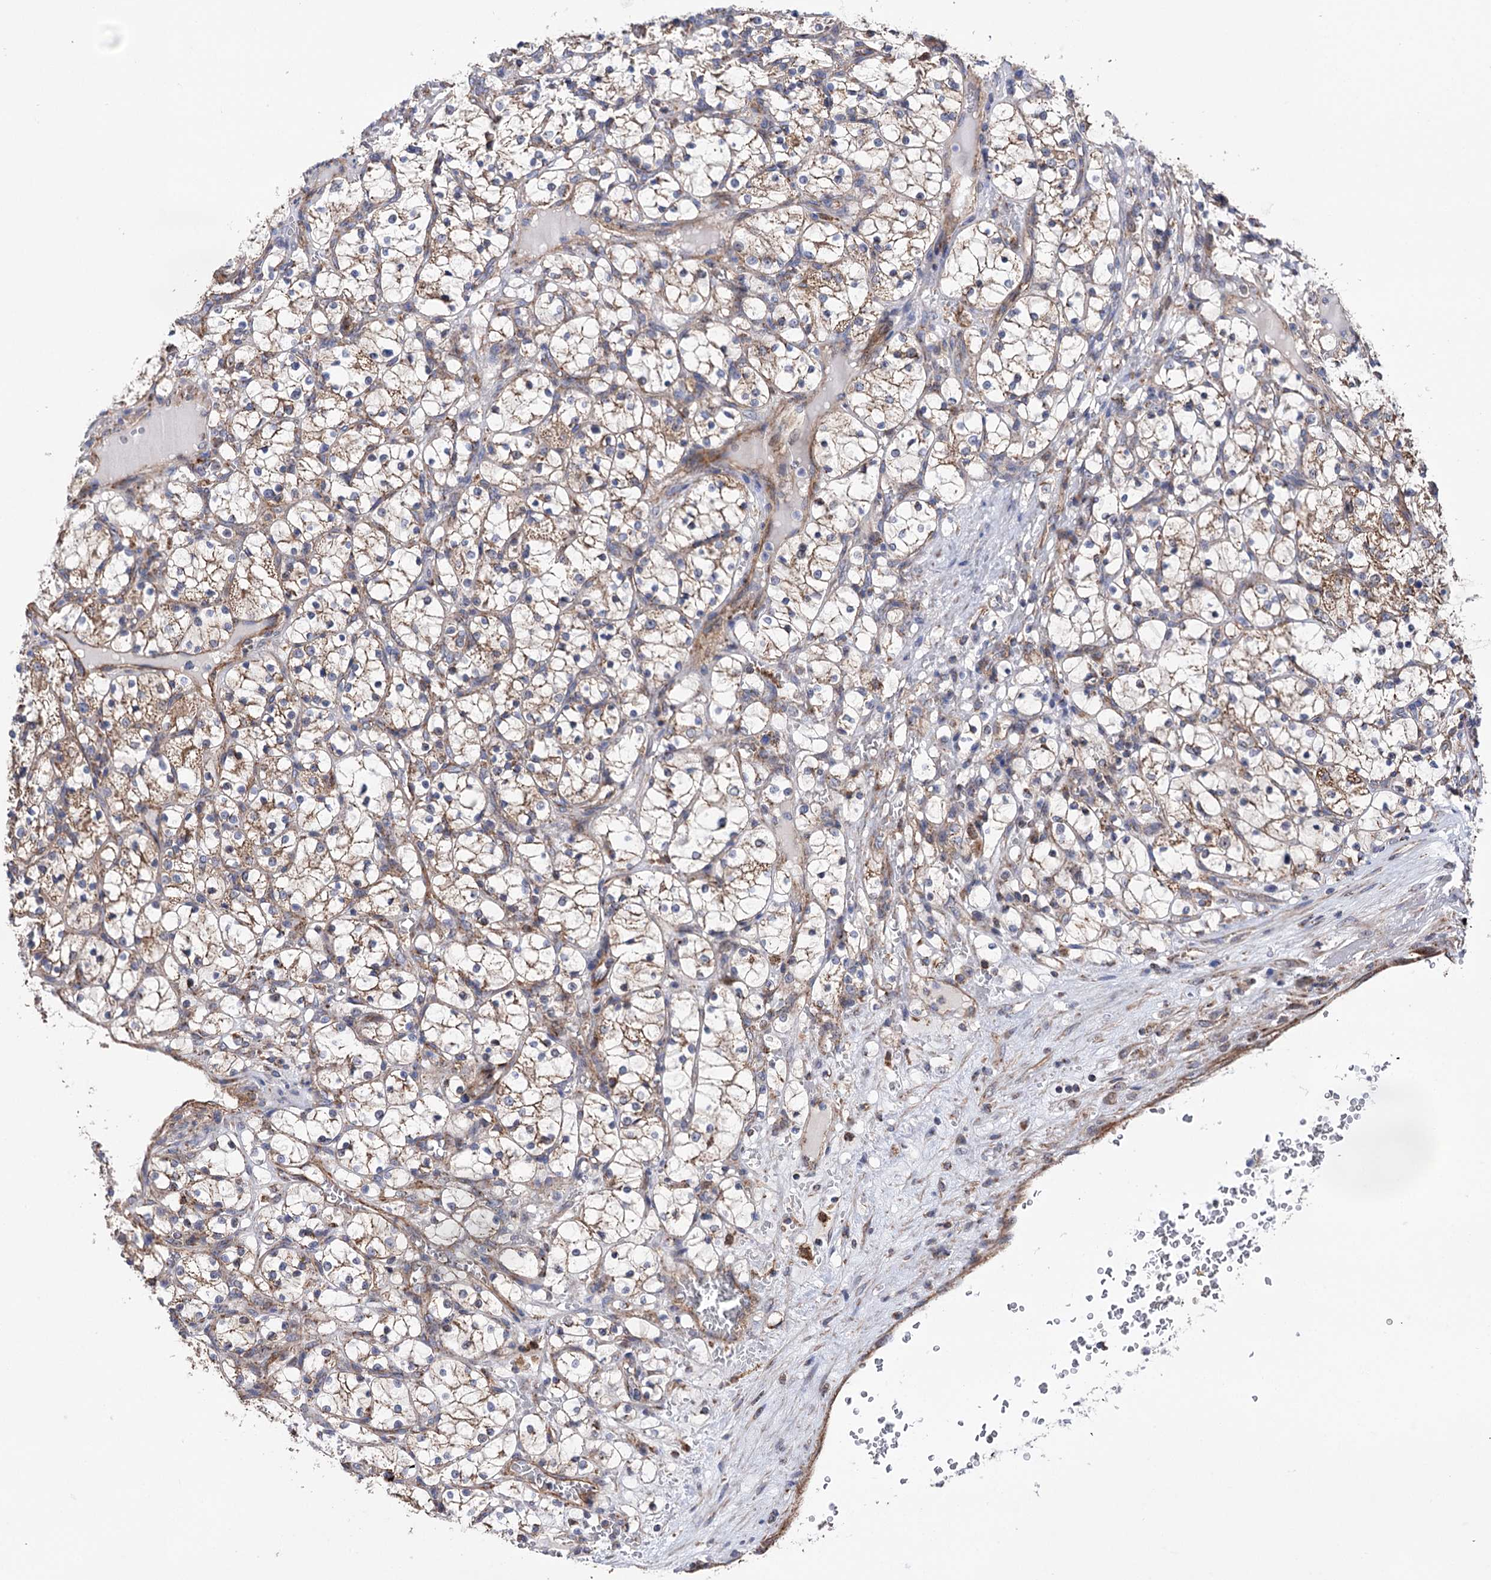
{"staining": {"intensity": "moderate", "quantity": "25%-75%", "location": "cytoplasmic/membranous"}, "tissue": "renal cancer", "cell_type": "Tumor cells", "image_type": "cancer", "snomed": [{"axis": "morphology", "description": "Adenocarcinoma, NOS"}, {"axis": "topography", "description": "Kidney"}], "caption": "IHC image of neoplastic tissue: renal cancer (adenocarcinoma) stained using immunohistochemistry reveals medium levels of moderate protein expression localized specifically in the cytoplasmic/membranous of tumor cells, appearing as a cytoplasmic/membranous brown color.", "gene": "SUCLA2", "patient": {"sex": "female", "age": 69}}